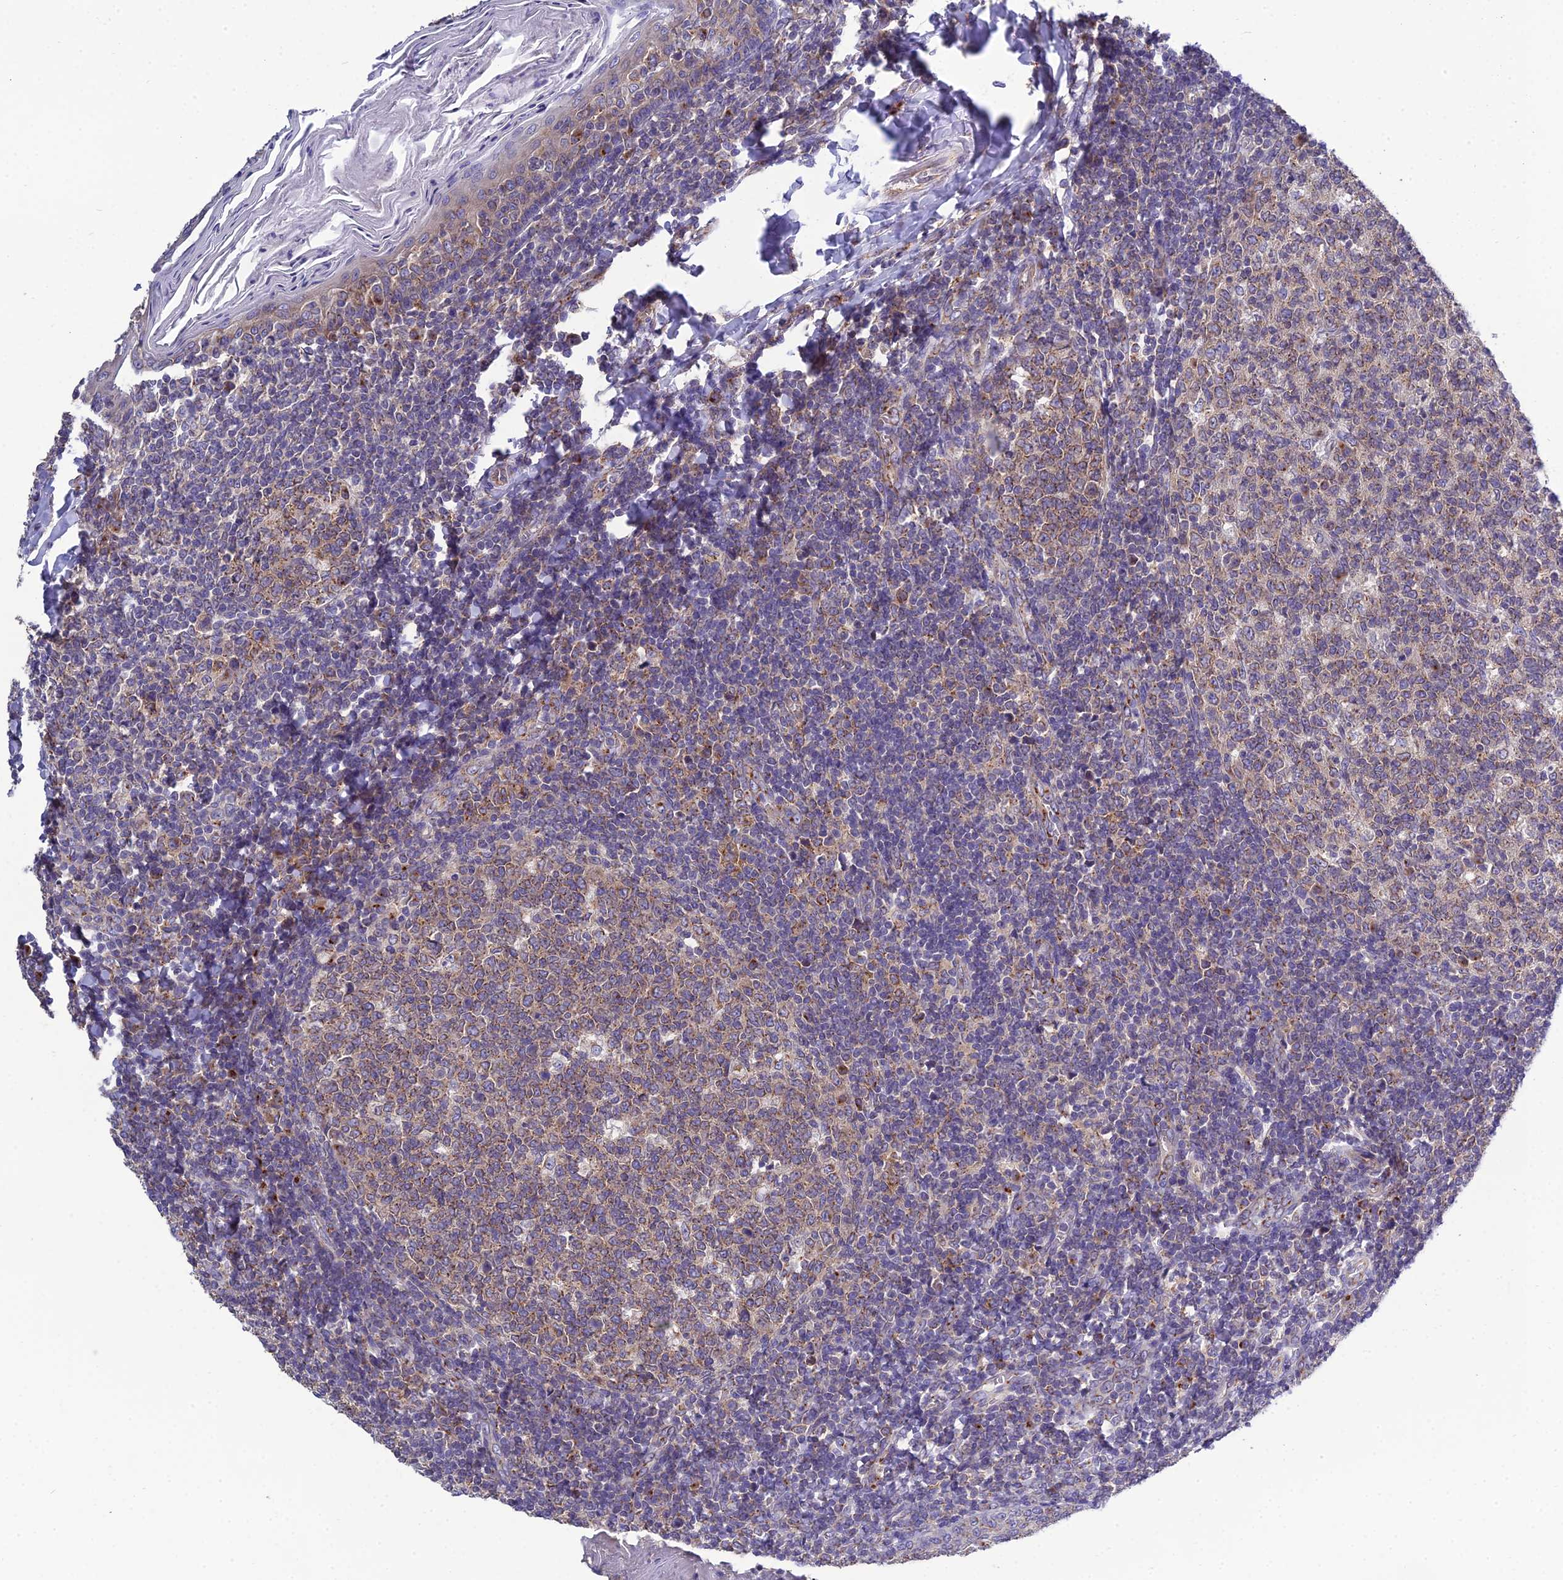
{"staining": {"intensity": "moderate", "quantity": ">75%", "location": "cytoplasmic/membranous"}, "tissue": "tonsil", "cell_type": "Germinal center cells", "image_type": "normal", "snomed": [{"axis": "morphology", "description": "Normal tissue, NOS"}, {"axis": "topography", "description": "Tonsil"}], "caption": "Immunohistochemistry (IHC) image of unremarkable human tonsil stained for a protein (brown), which reveals medium levels of moderate cytoplasmic/membranous expression in about >75% of germinal center cells.", "gene": "GOLPH3", "patient": {"sex": "female", "age": 19}}